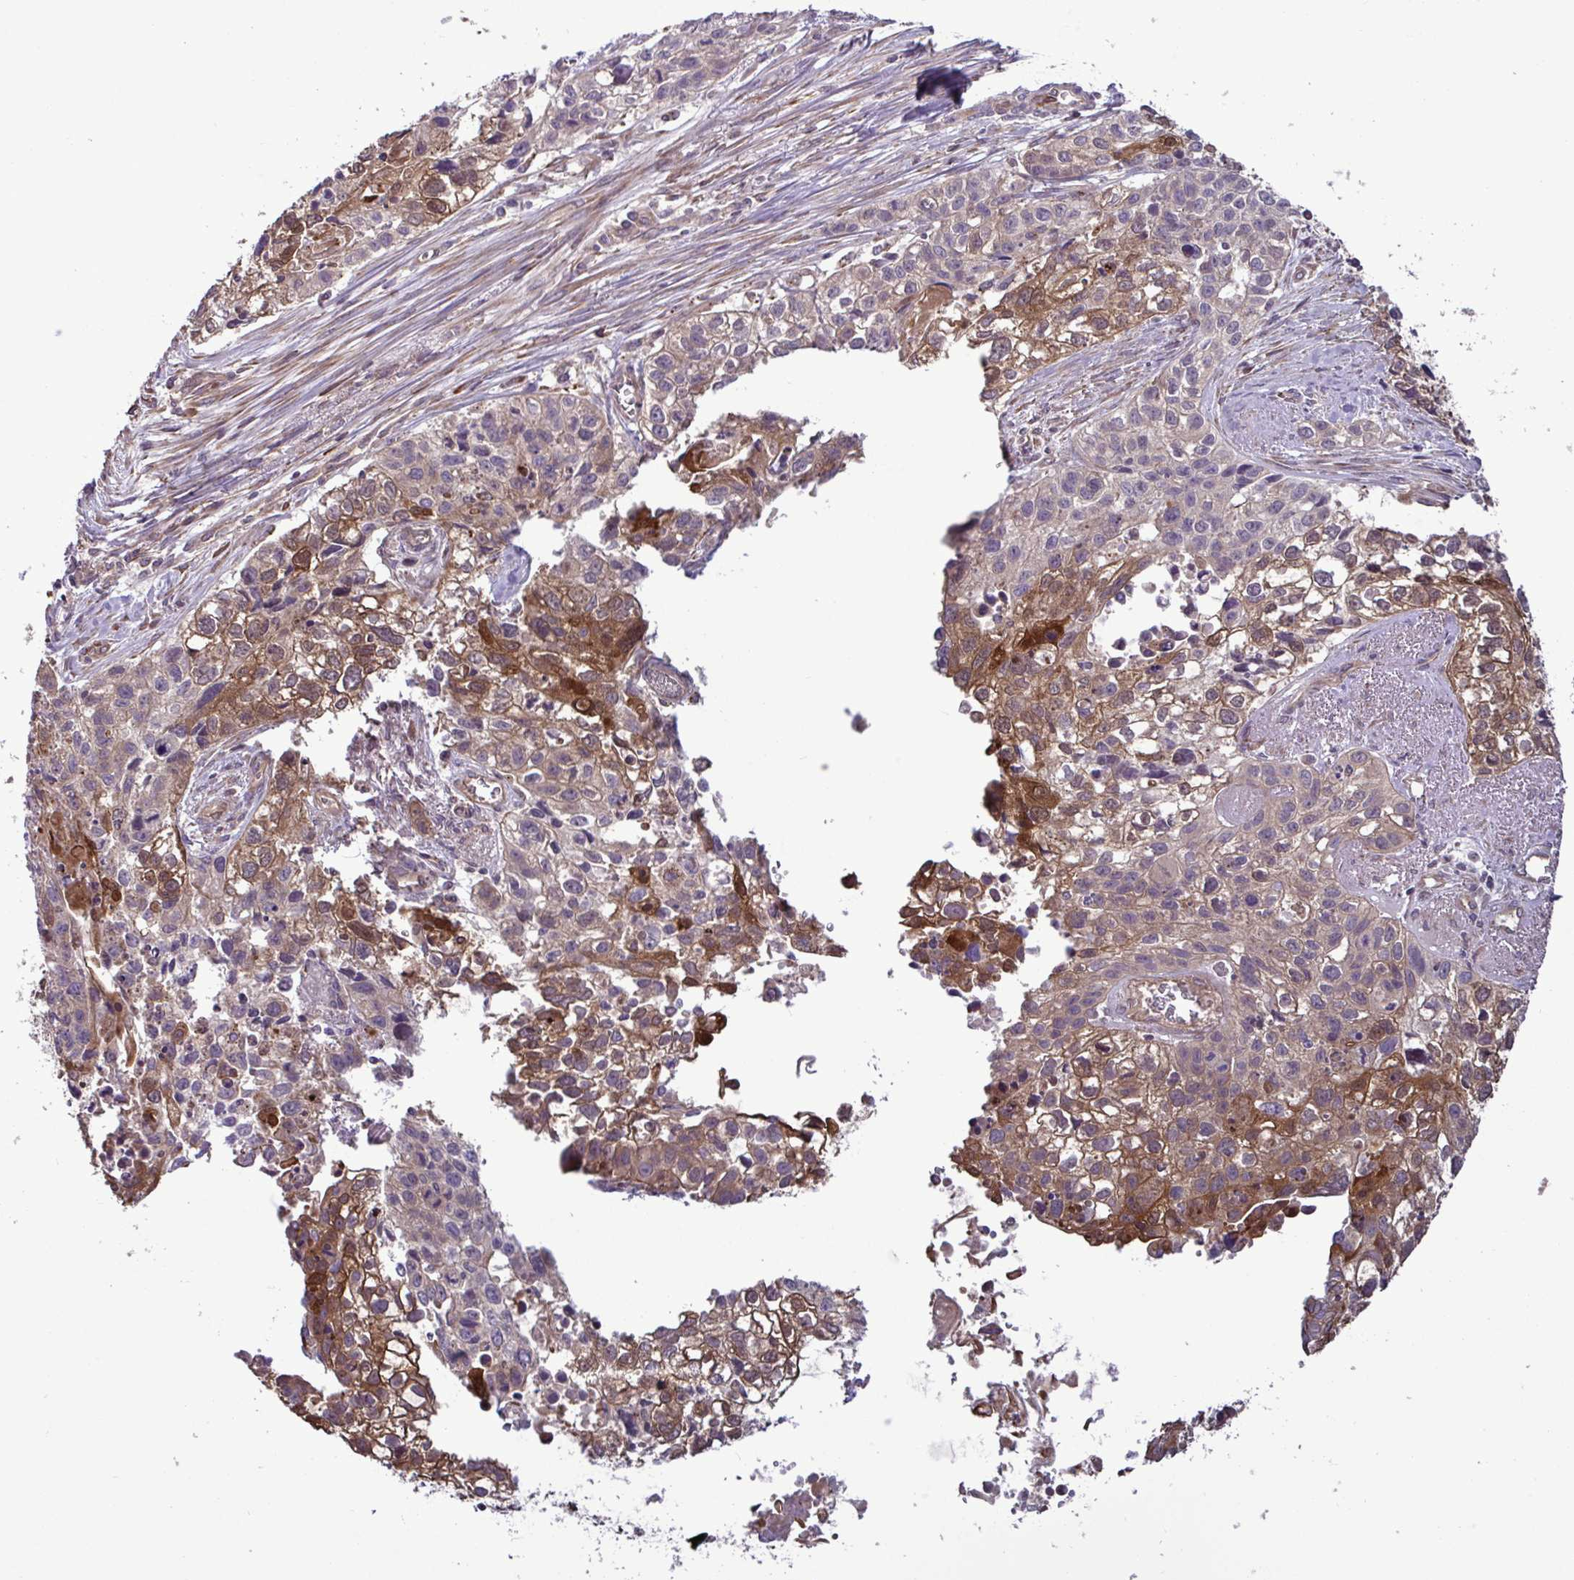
{"staining": {"intensity": "moderate", "quantity": "25%-75%", "location": "cytoplasmic/membranous,nuclear"}, "tissue": "lung cancer", "cell_type": "Tumor cells", "image_type": "cancer", "snomed": [{"axis": "morphology", "description": "Squamous cell carcinoma, NOS"}, {"axis": "topography", "description": "Lung"}], "caption": "Lung cancer (squamous cell carcinoma) stained with immunohistochemistry shows moderate cytoplasmic/membranous and nuclear positivity in about 25%-75% of tumor cells.", "gene": "GLTP", "patient": {"sex": "male", "age": 74}}